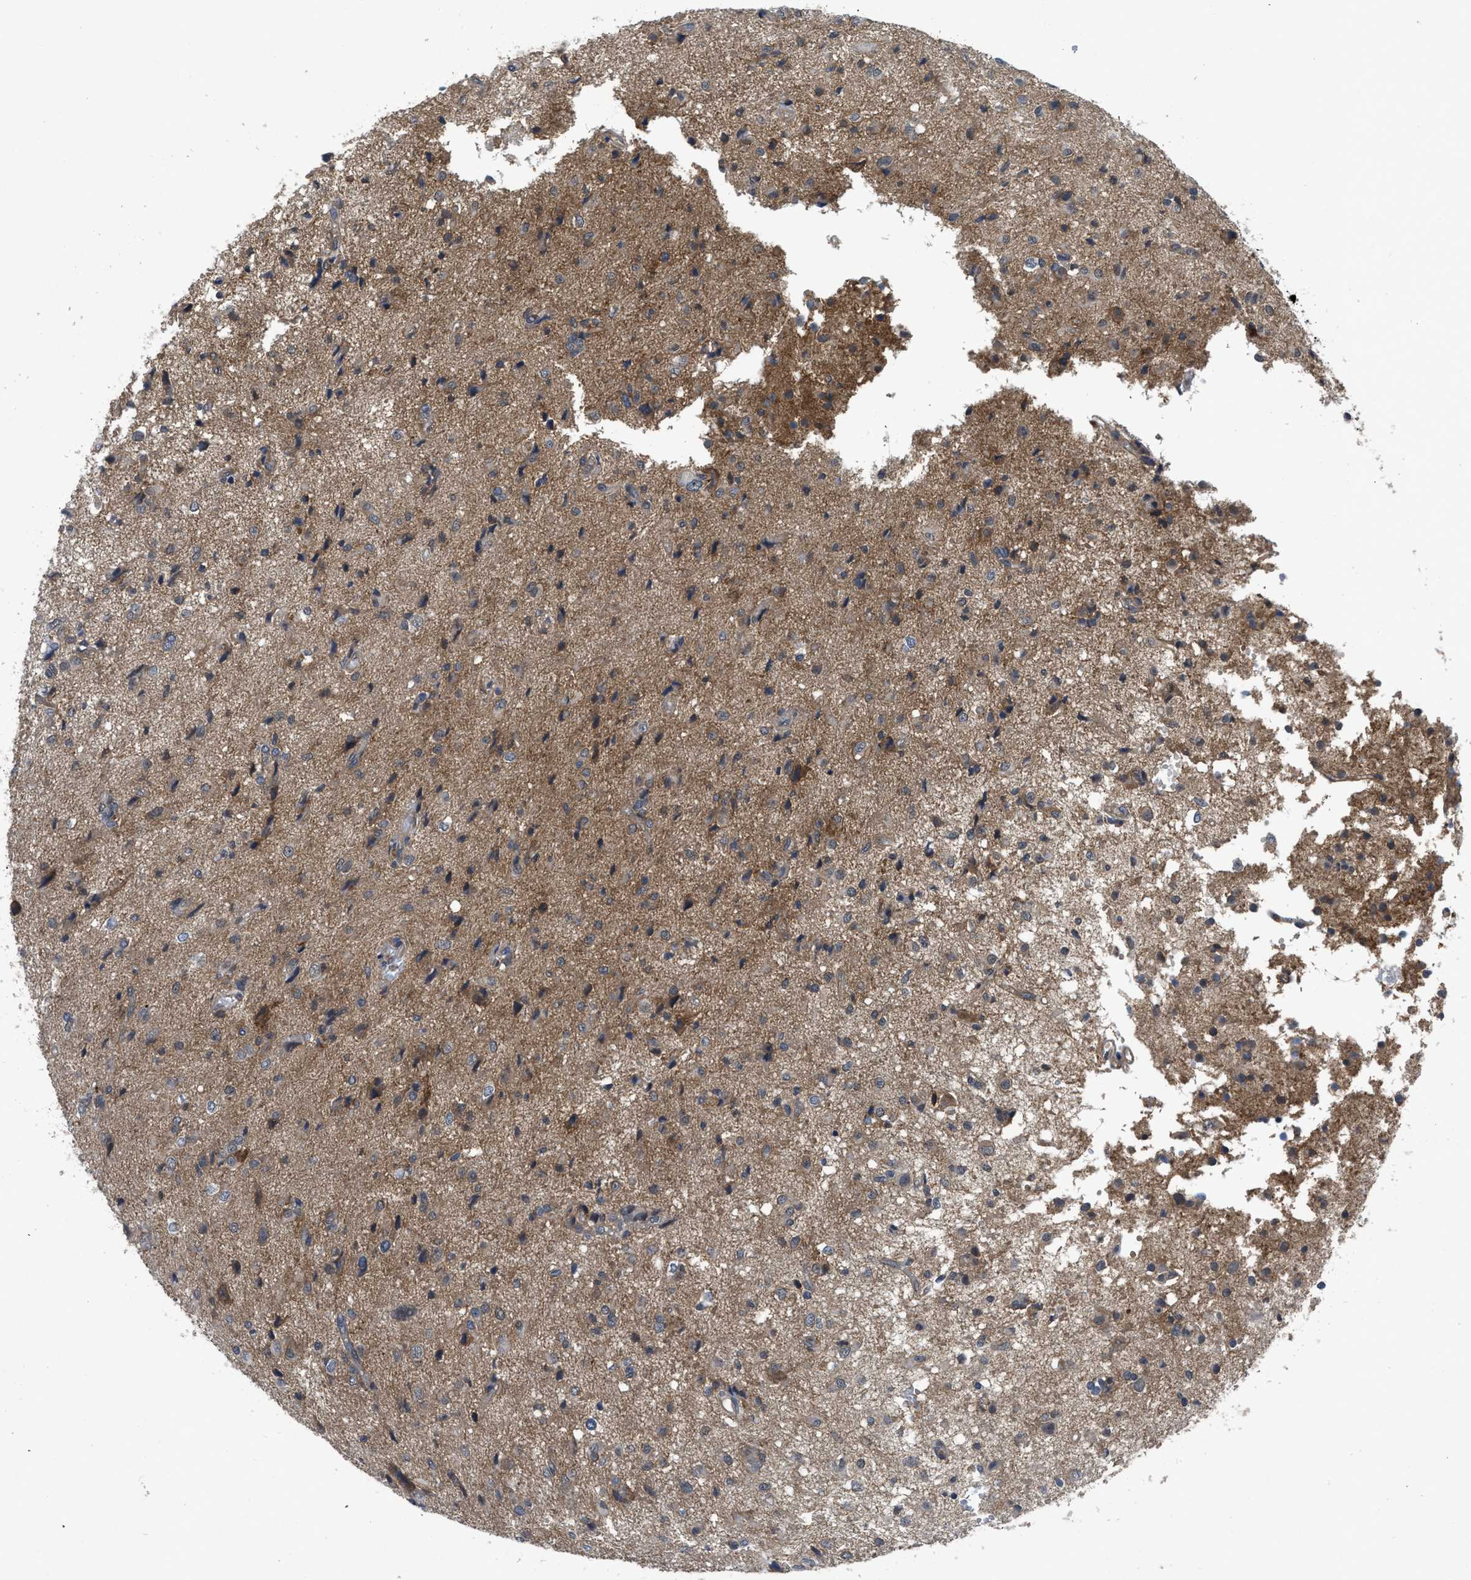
{"staining": {"intensity": "negative", "quantity": "none", "location": "none"}, "tissue": "glioma", "cell_type": "Tumor cells", "image_type": "cancer", "snomed": [{"axis": "morphology", "description": "Glioma, malignant, High grade"}, {"axis": "topography", "description": "Brain"}], "caption": "Photomicrograph shows no protein expression in tumor cells of glioma tissue.", "gene": "PANX1", "patient": {"sex": "female", "age": 59}}